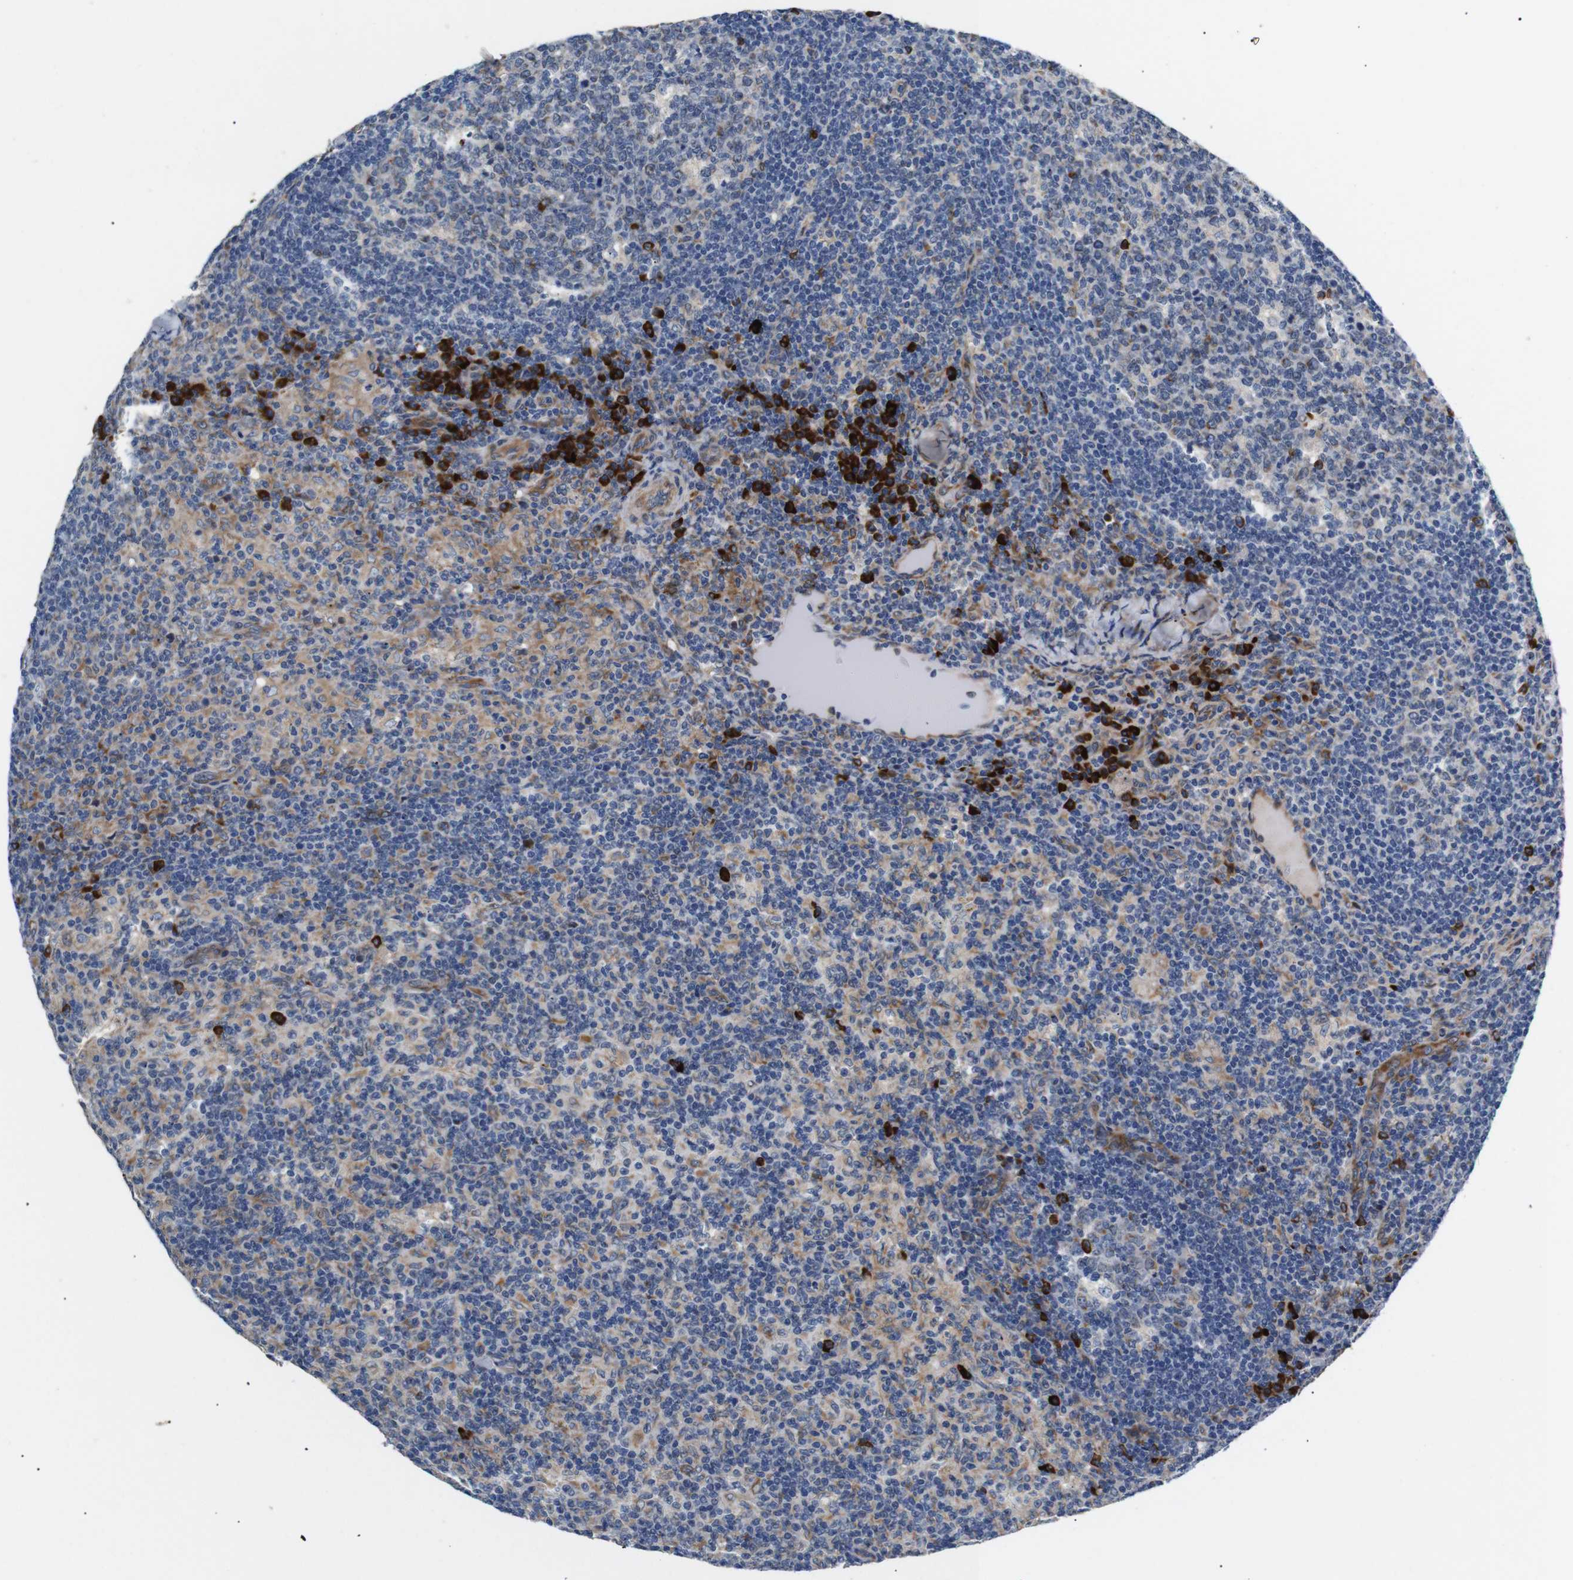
{"staining": {"intensity": "strong", "quantity": "<25%", "location": "cytoplasmic/membranous"}, "tissue": "lymph node", "cell_type": "Germinal center cells", "image_type": "normal", "snomed": [{"axis": "morphology", "description": "Normal tissue, NOS"}, {"axis": "morphology", "description": "Inflammation, NOS"}, {"axis": "topography", "description": "Lymph node"}], "caption": "Brown immunohistochemical staining in normal human lymph node displays strong cytoplasmic/membranous staining in approximately <25% of germinal center cells.", "gene": "UBE2G2", "patient": {"sex": "male", "age": 55}}